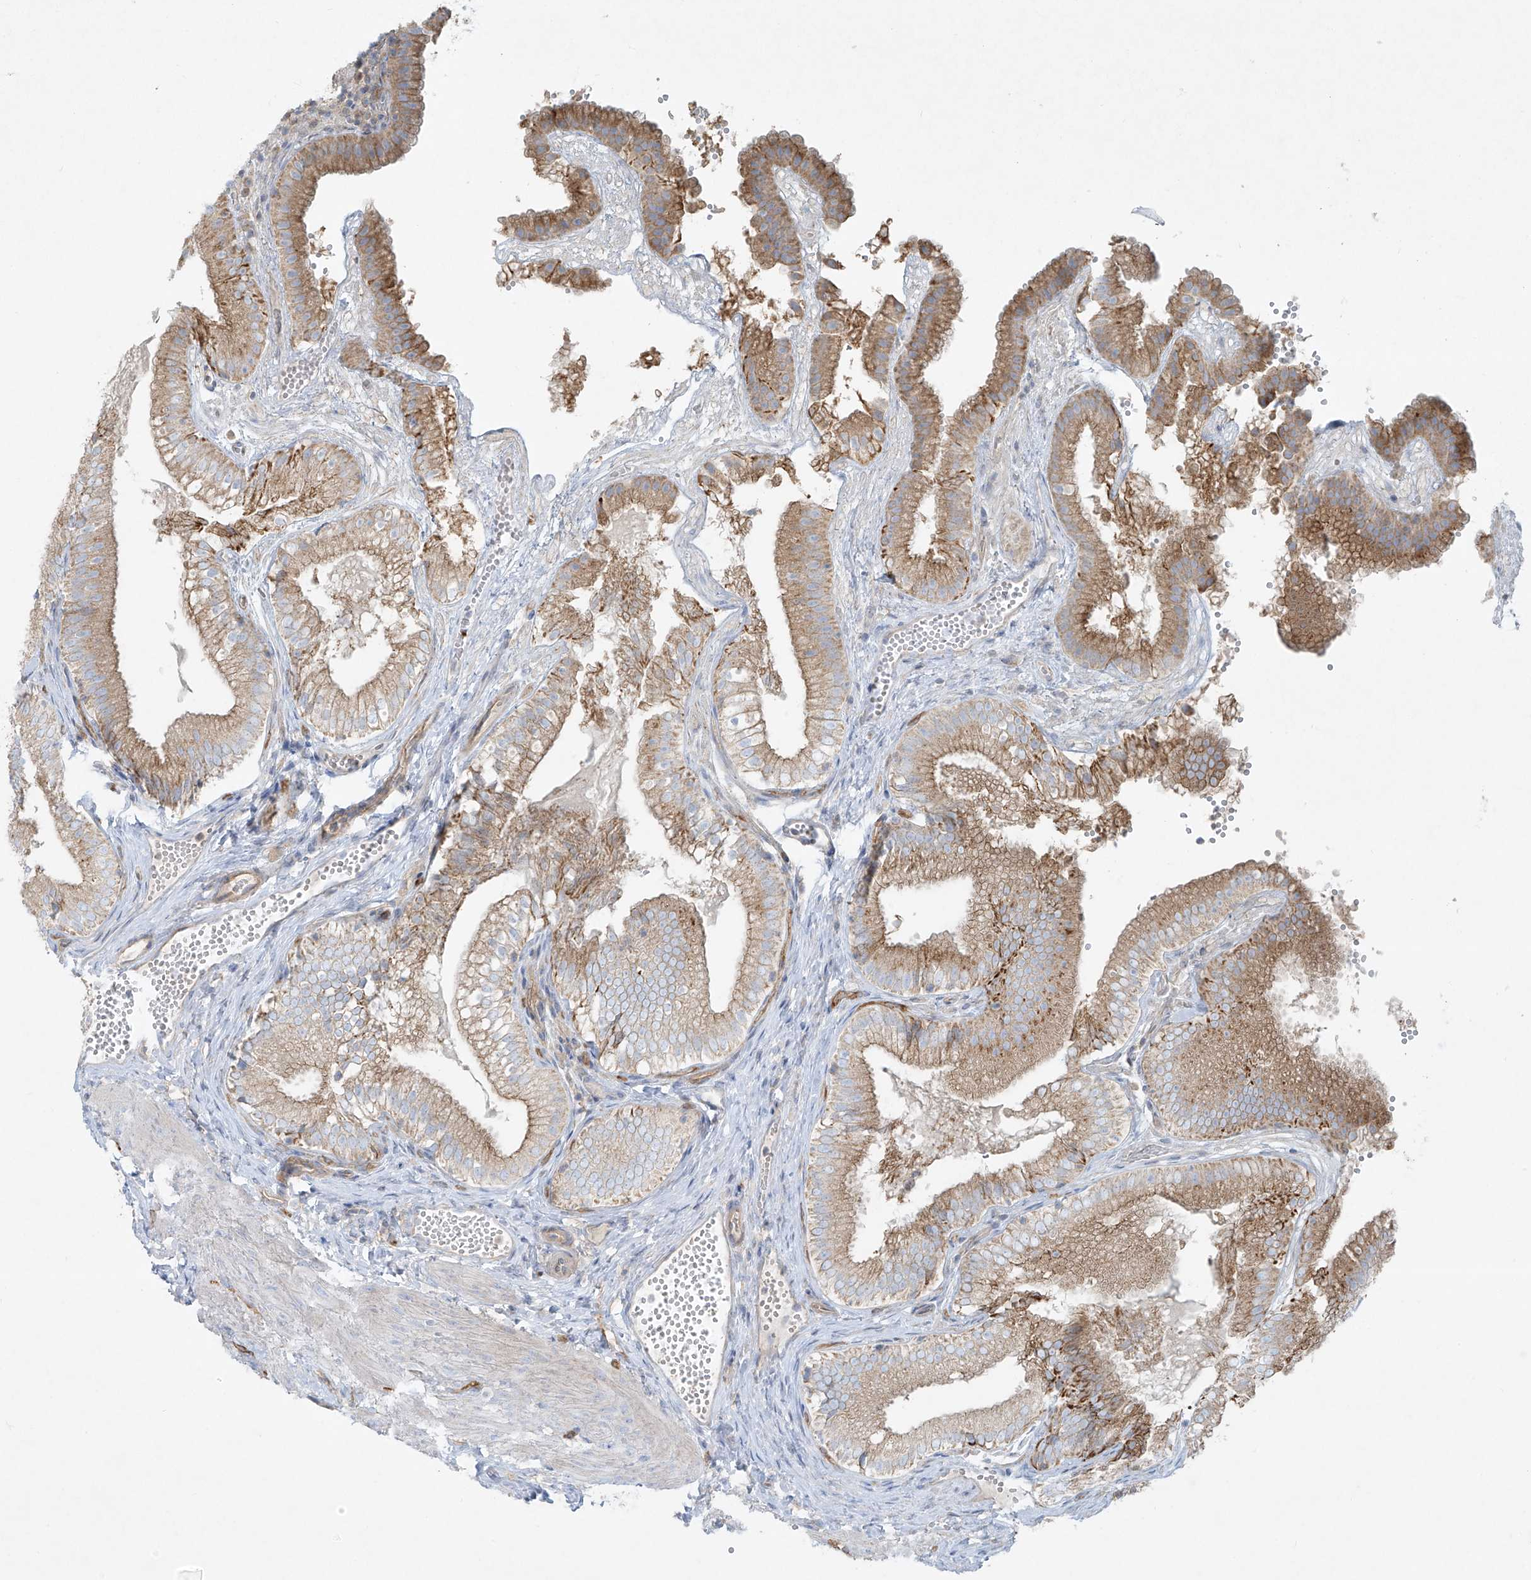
{"staining": {"intensity": "moderate", "quantity": ">75%", "location": "cytoplasmic/membranous"}, "tissue": "gallbladder", "cell_type": "Glandular cells", "image_type": "normal", "snomed": [{"axis": "morphology", "description": "Normal tissue, NOS"}, {"axis": "topography", "description": "Gallbladder"}], "caption": "The image reveals a brown stain indicating the presence of a protein in the cytoplasmic/membranous of glandular cells in gallbladder. Nuclei are stained in blue.", "gene": "VAMP5", "patient": {"sex": "female", "age": 30}}